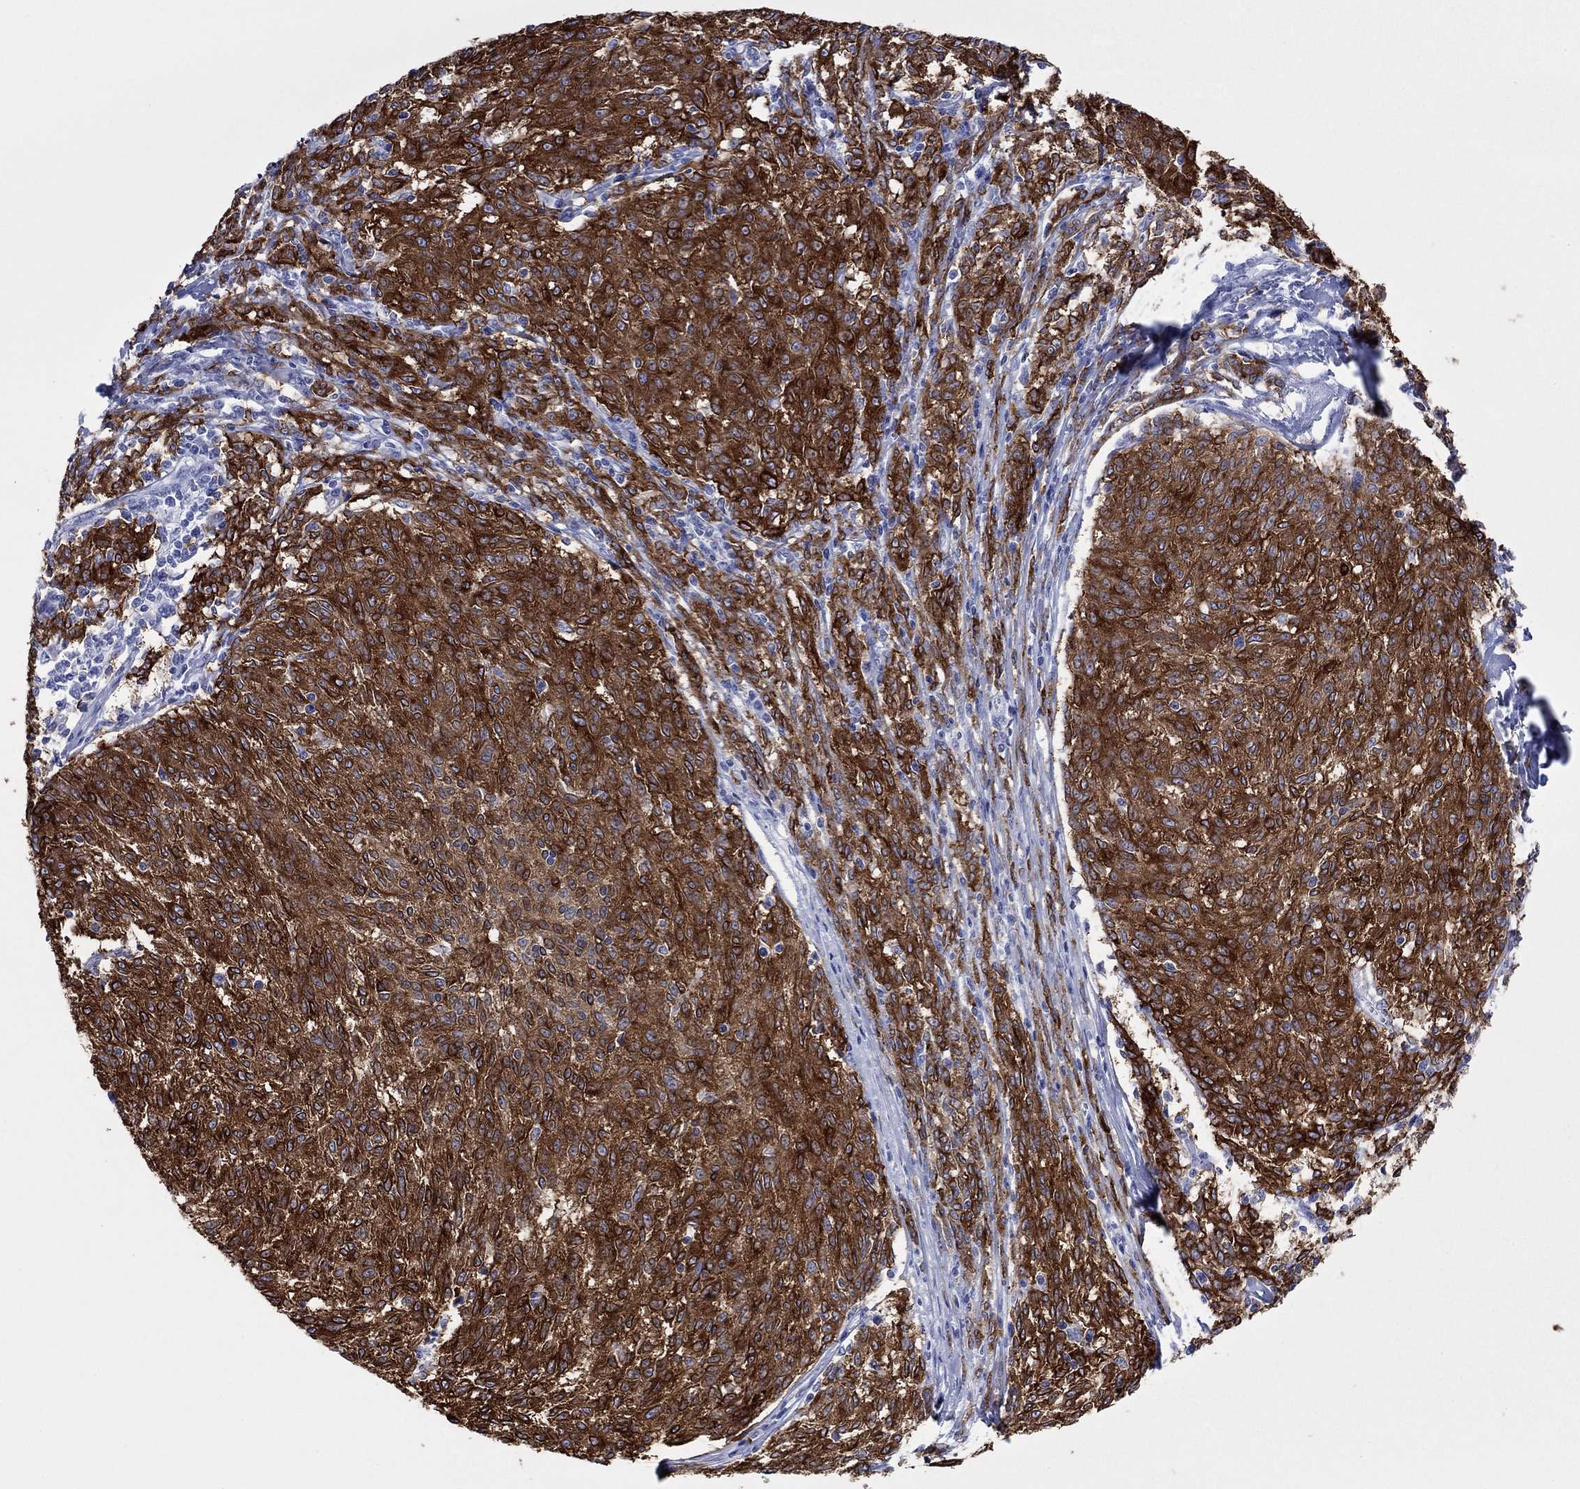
{"staining": {"intensity": "strong", "quantity": ">75%", "location": "cytoplasmic/membranous"}, "tissue": "melanoma", "cell_type": "Tumor cells", "image_type": "cancer", "snomed": [{"axis": "morphology", "description": "Malignant melanoma, NOS"}, {"axis": "topography", "description": "Skin"}], "caption": "Protein expression analysis of human malignant melanoma reveals strong cytoplasmic/membranous staining in approximately >75% of tumor cells.", "gene": "MLANA", "patient": {"sex": "female", "age": 72}}